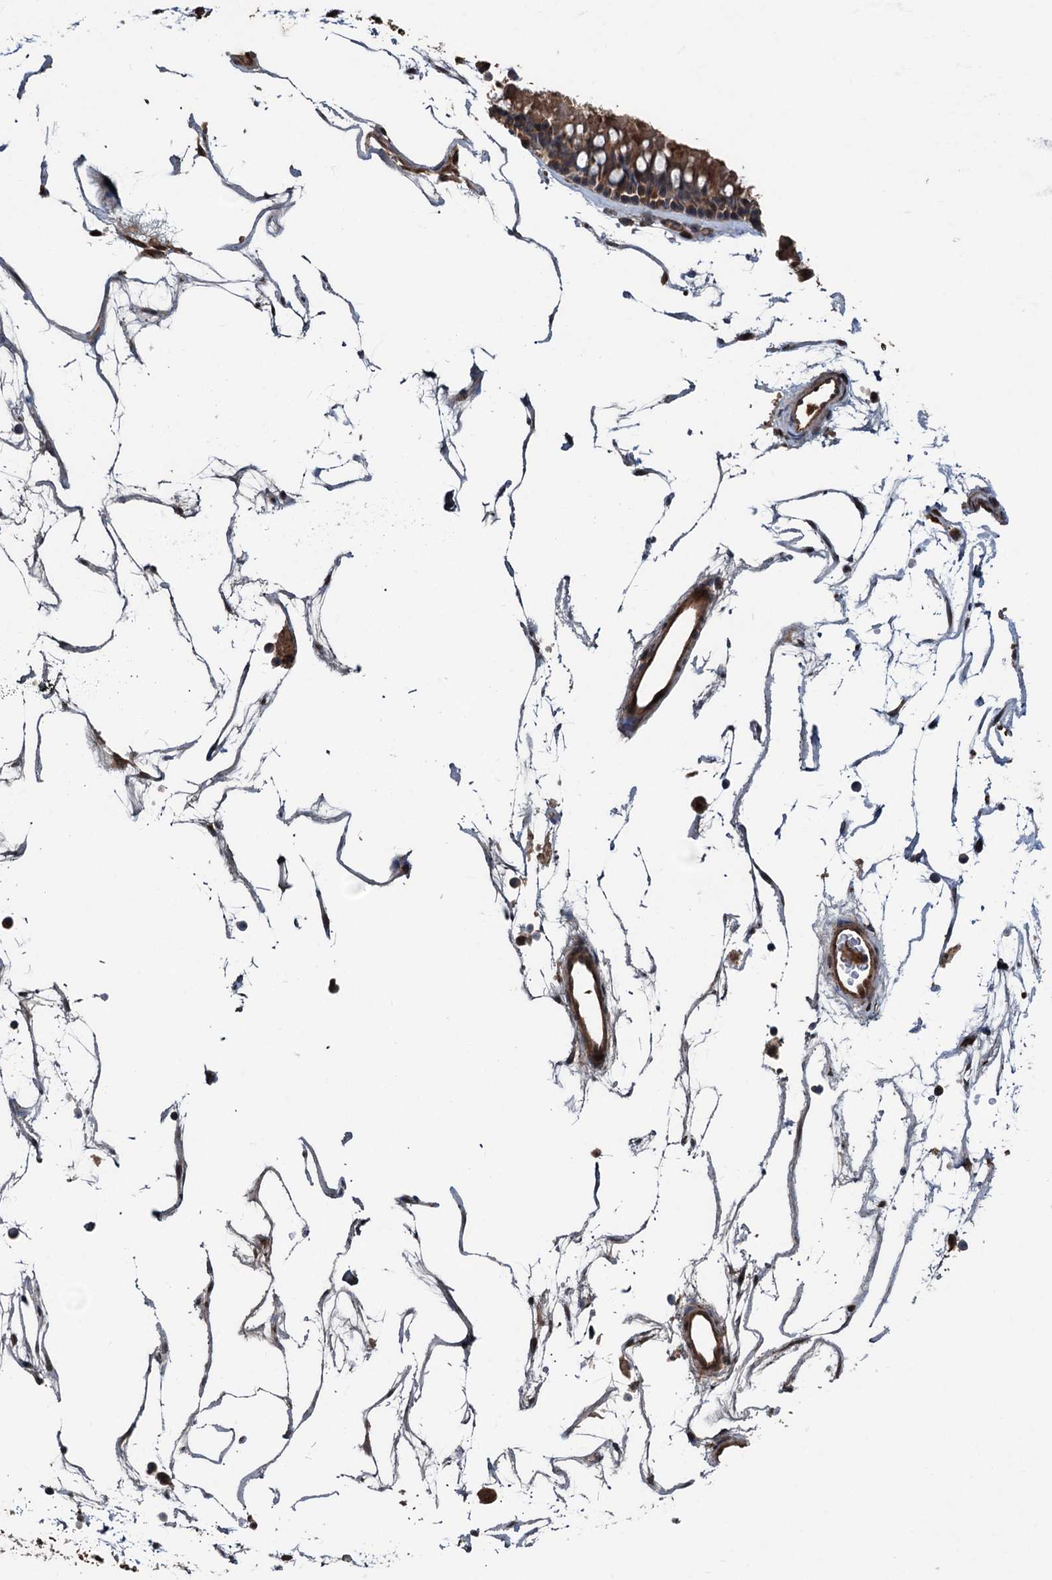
{"staining": {"intensity": "strong", "quantity": ">75%", "location": "cytoplasmic/membranous"}, "tissue": "nasopharynx", "cell_type": "Respiratory epithelial cells", "image_type": "normal", "snomed": [{"axis": "morphology", "description": "Normal tissue, NOS"}, {"axis": "topography", "description": "Nasopharynx"}], "caption": "High-magnification brightfield microscopy of normal nasopharynx stained with DAB (brown) and counterstained with hematoxylin (blue). respiratory epithelial cells exhibit strong cytoplasmic/membranous staining is seen in approximately>75% of cells. (Brightfield microscopy of DAB IHC at high magnification).", "gene": "TEDC1", "patient": {"sex": "male", "age": 64}}